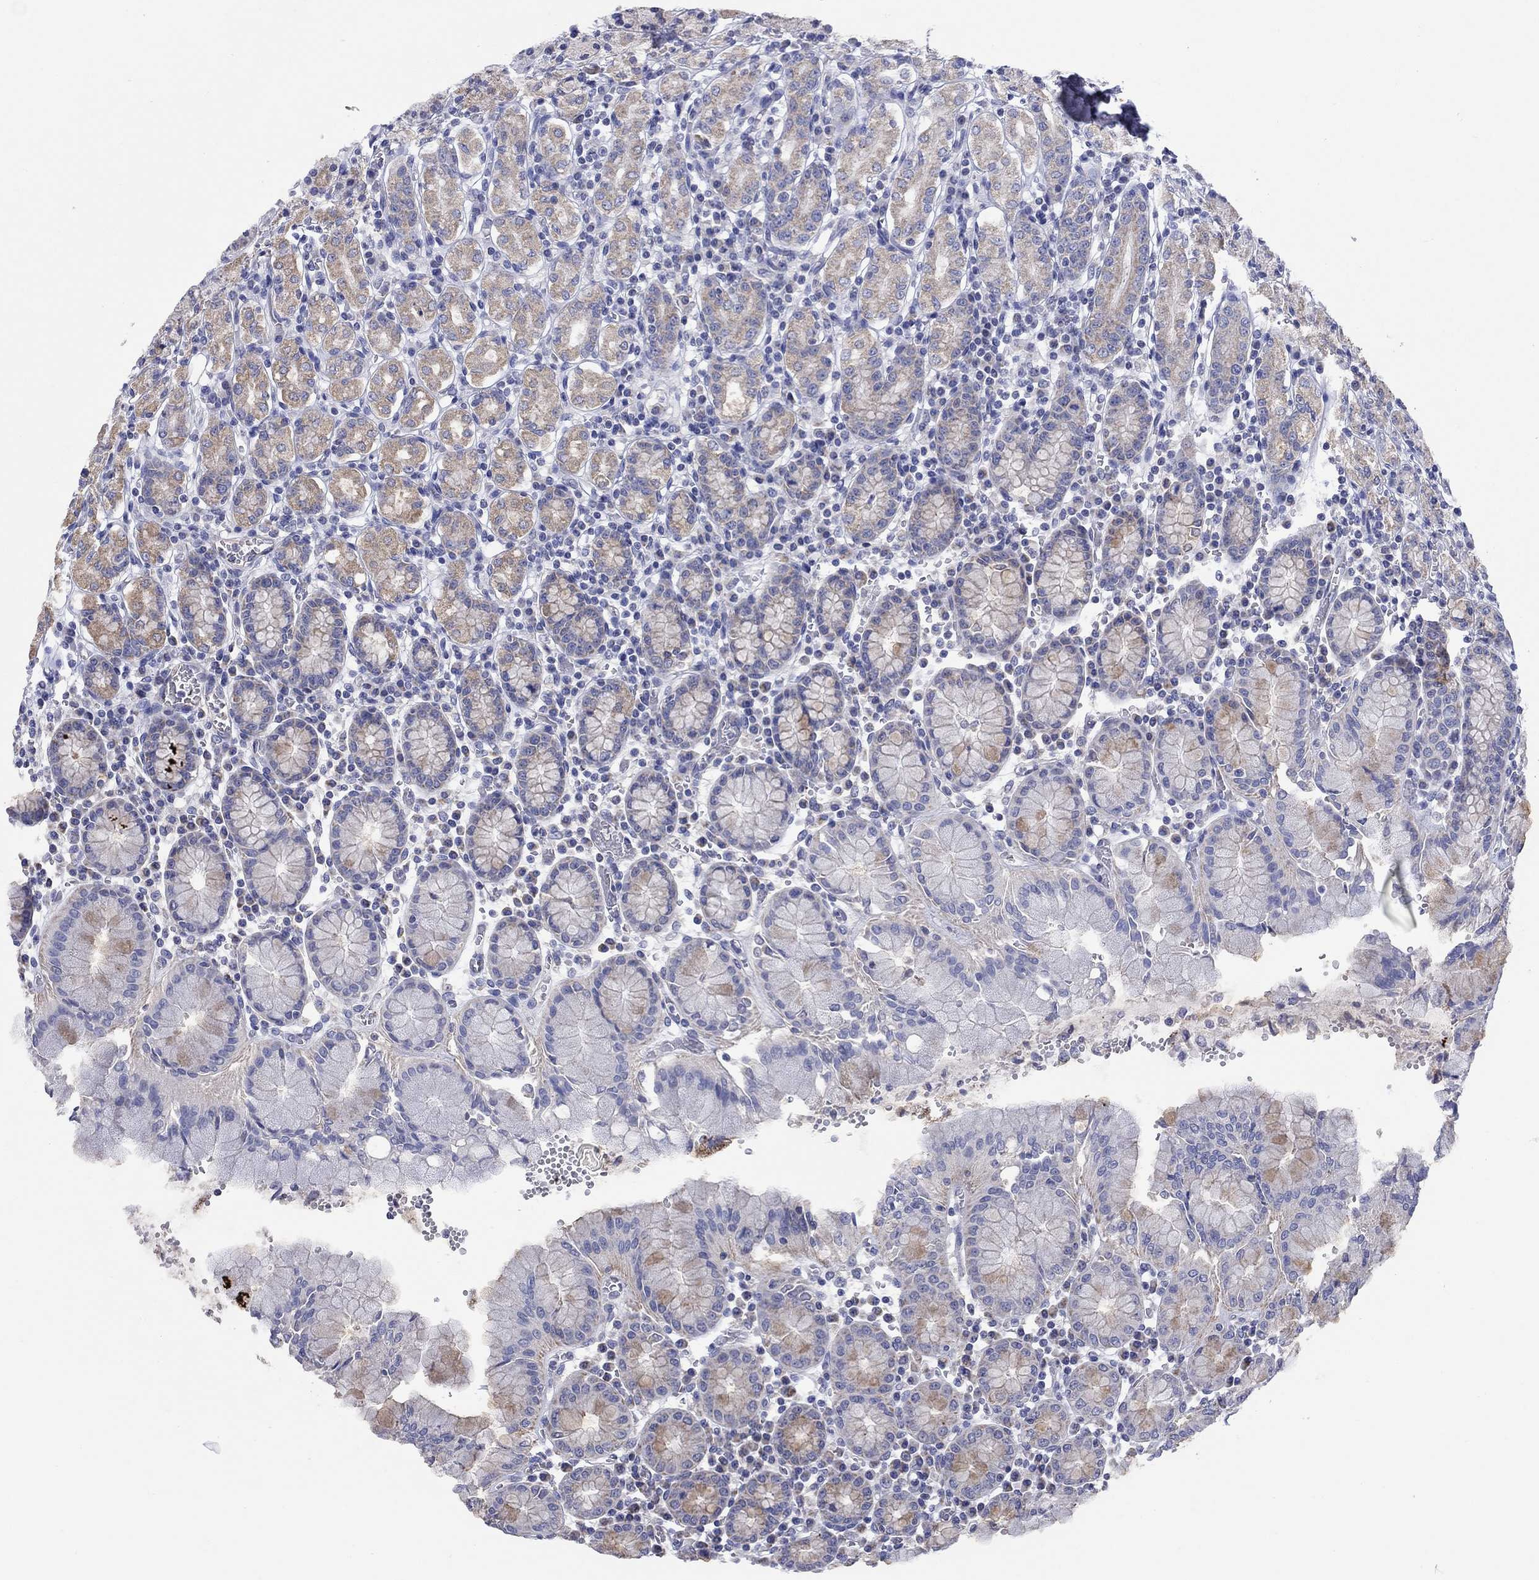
{"staining": {"intensity": "moderate", "quantity": "25%-75%", "location": "cytoplasmic/membranous"}, "tissue": "stomach", "cell_type": "Glandular cells", "image_type": "normal", "snomed": [{"axis": "morphology", "description": "Normal tissue, NOS"}, {"axis": "topography", "description": "Stomach, upper"}, {"axis": "topography", "description": "Stomach"}], "caption": "This image exhibits unremarkable stomach stained with immunohistochemistry to label a protein in brown. The cytoplasmic/membranous of glandular cells show moderate positivity for the protein. Nuclei are counter-stained blue.", "gene": "CLVS1", "patient": {"sex": "male", "age": 62}}